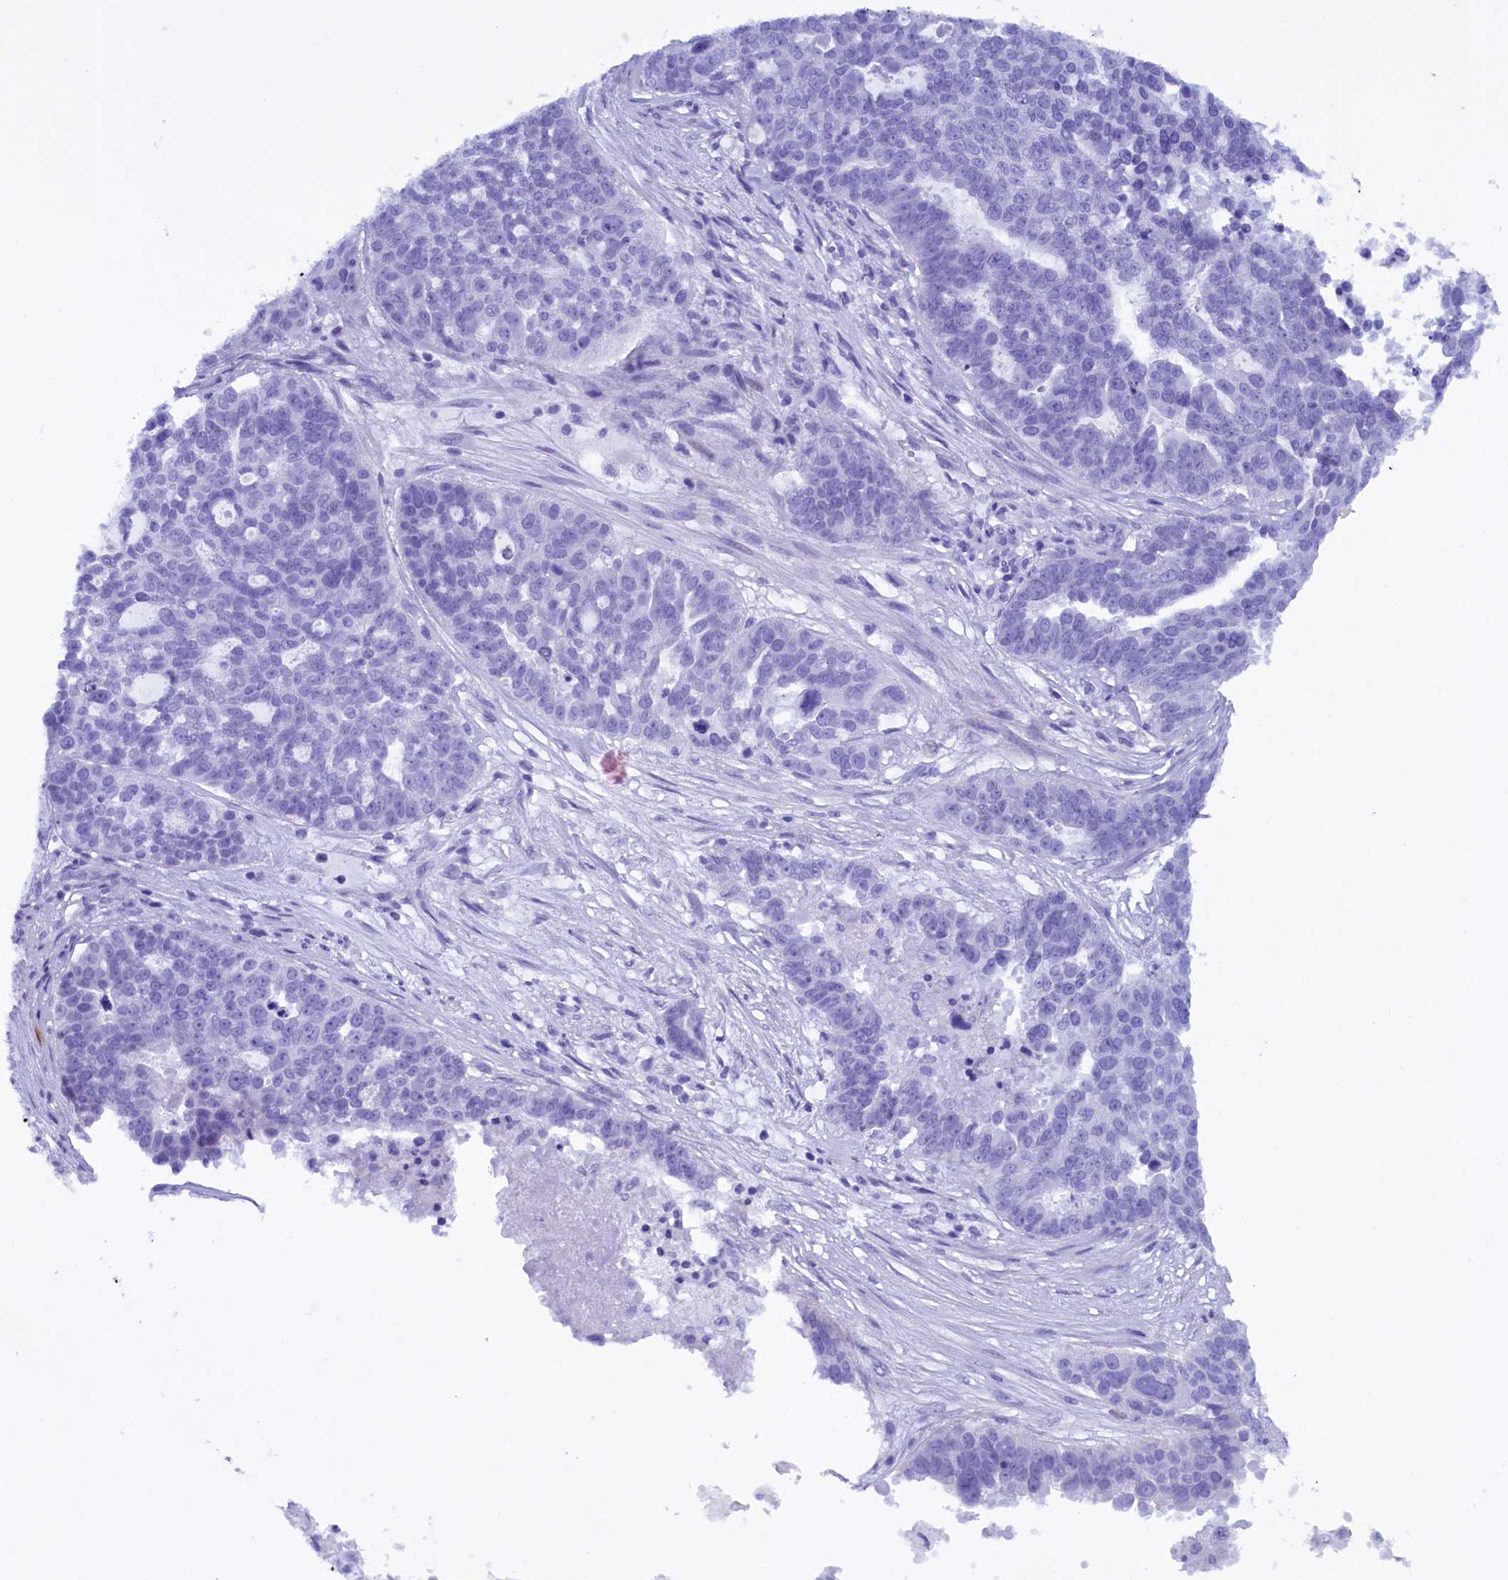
{"staining": {"intensity": "negative", "quantity": "none", "location": "none"}, "tissue": "ovarian cancer", "cell_type": "Tumor cells", "image_type": "cancer", "snomed": [{"axis": "morphology", "description": "Cystadenocarcinoma, serous, NOS"}, {"axis": "topography", "description": "Ovary"}], "caption": "Tumor cells show no significant protein staining in ovarian serous cystadenocarcinoma.", "gene": "MAN2C1", "patient": {"sex": "female", "age": 59}}